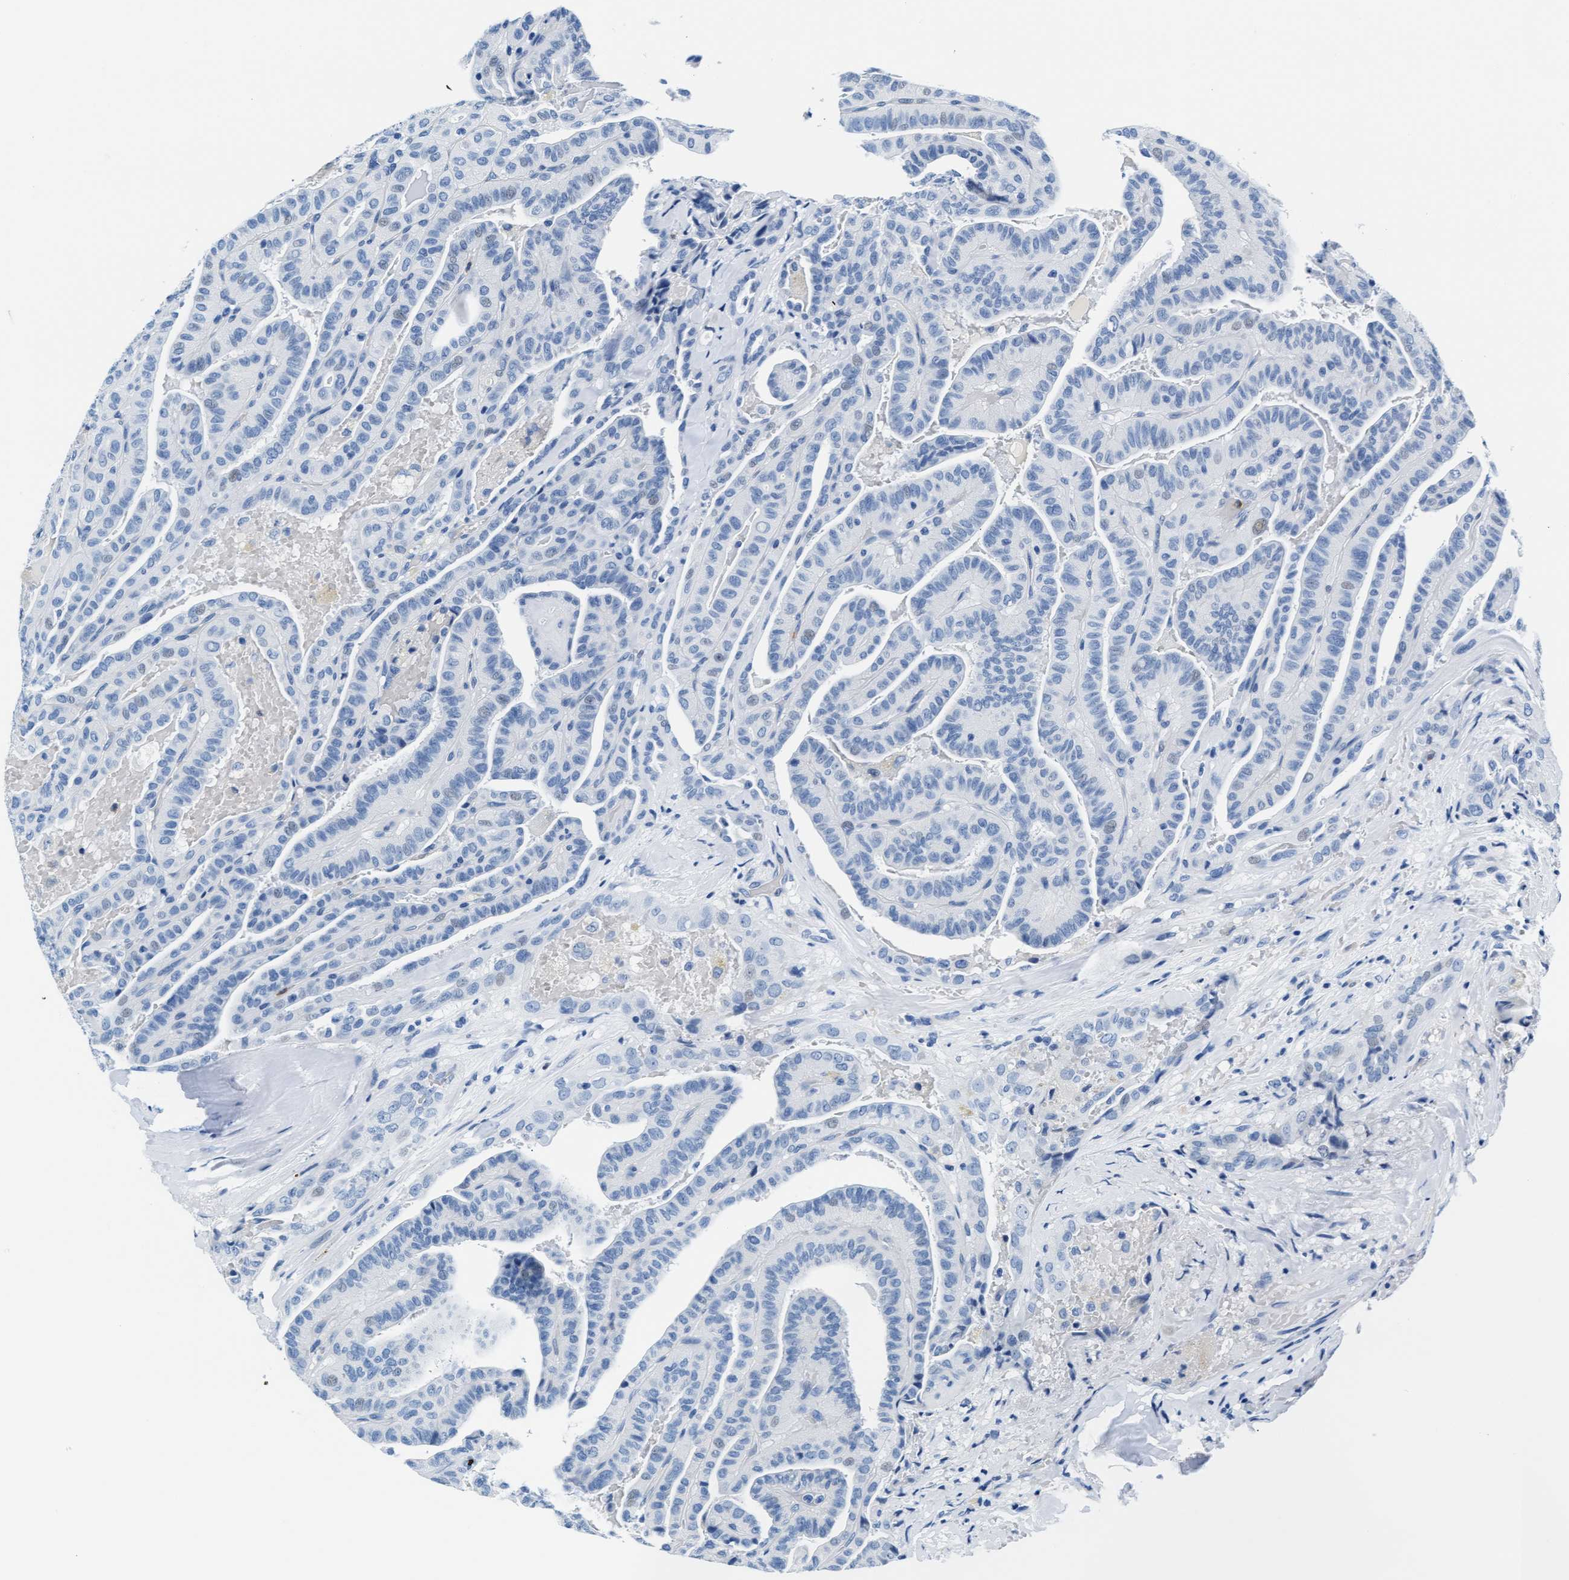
{"staining": {"intensity": "negative", "quantity": "none", "location": "none"}, "tissue": "thyroid cancer", "cell_type": "Tumor cells", "image_type": "cancer", "snomed": [{"axis": "morphology", "description": "Papillary adenocarcinoma, NOS"}, {"axis": "topography", "description": "Thyroid gland"}], "caption": "This is an immunohistochemistry image of thyroid cancer (papillary adenocarcinoma). There is no staining in tumor cells.", "gene": "MMP8", "patient": {"sex": "male", "age": 77}}